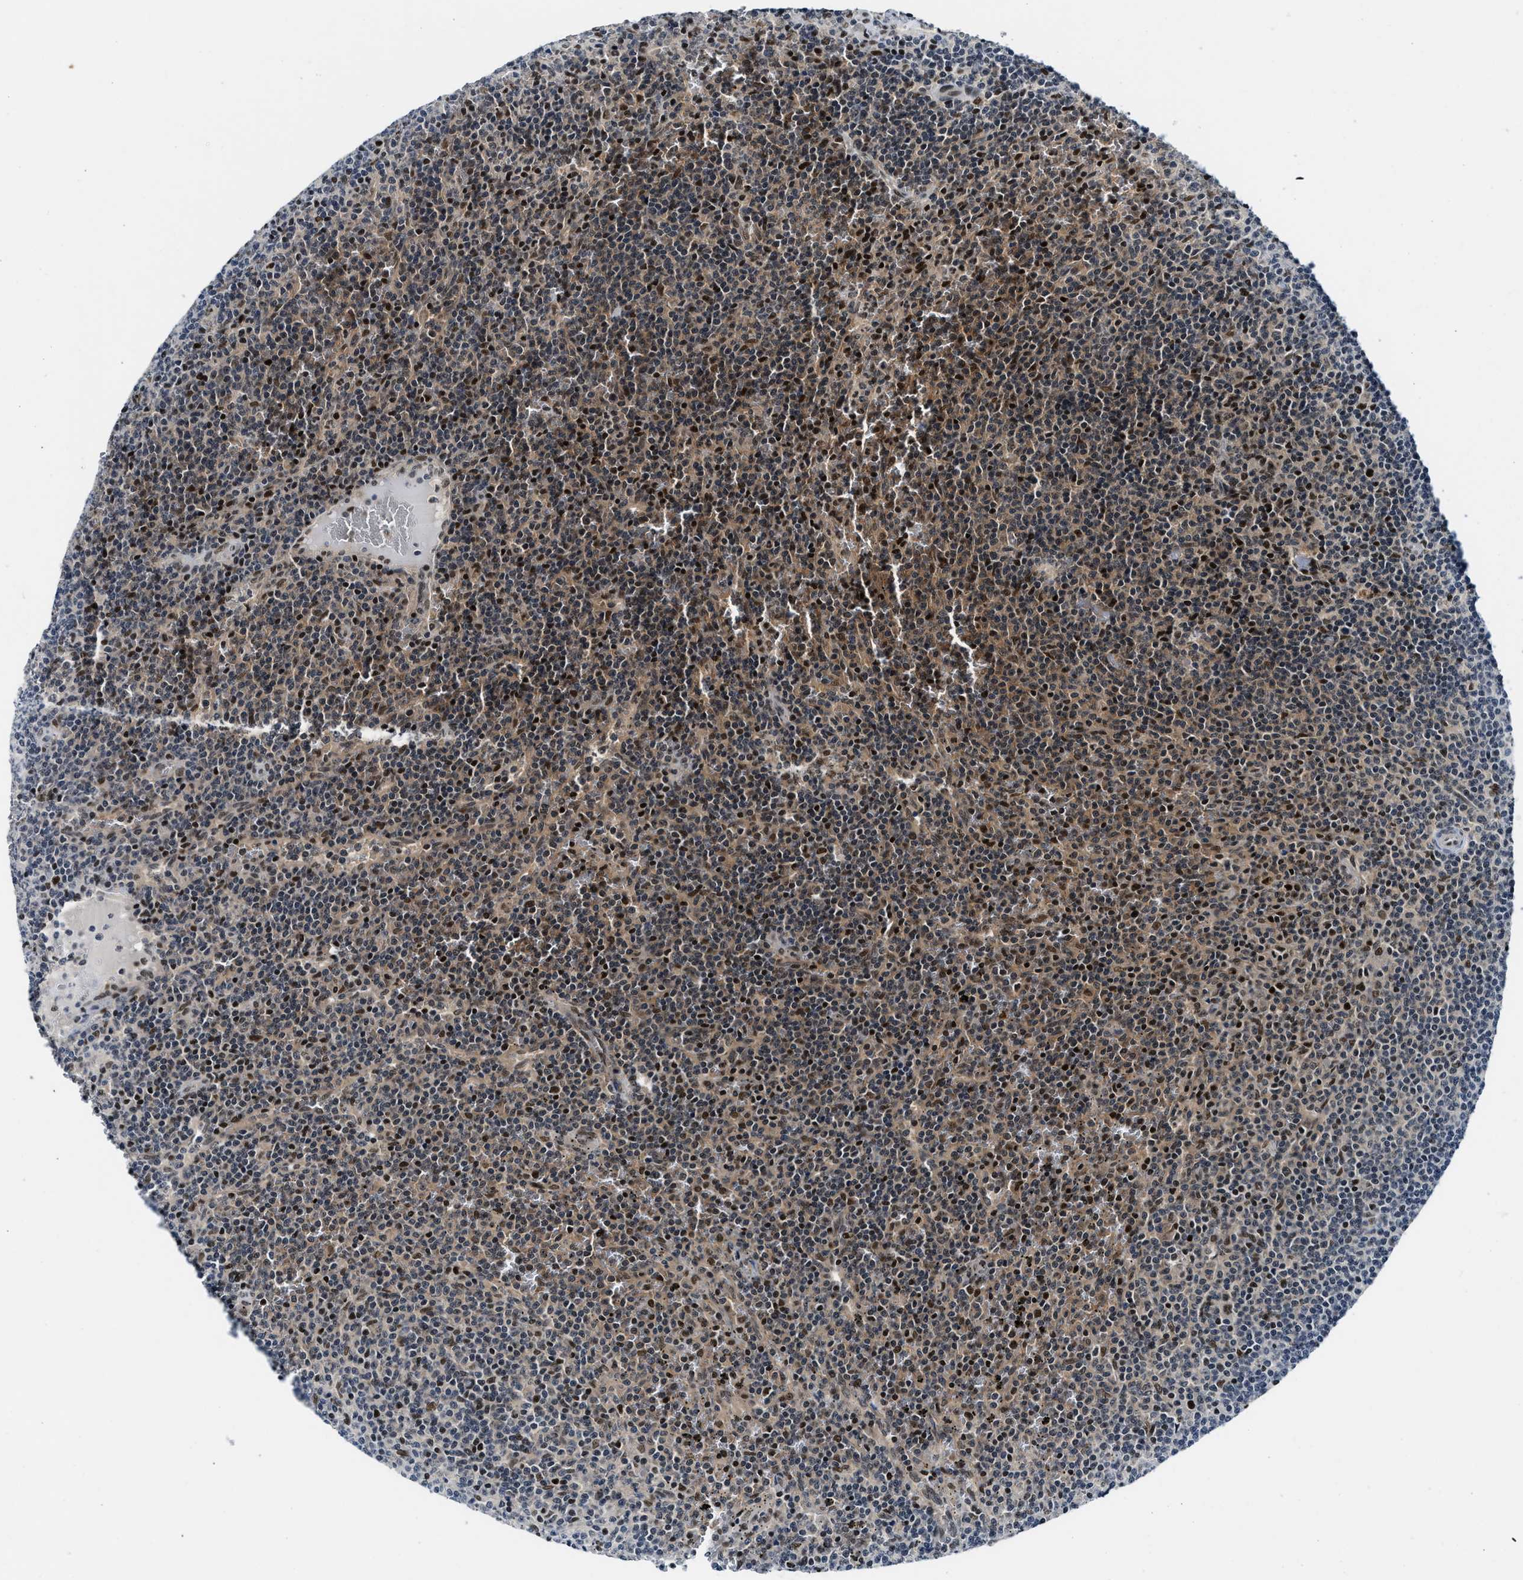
{"staining": {"intensity": "moderate", "quantity": "25%-75%", "location": "cytoplasmic/membranous,nuclear"}, "tissue": "lymphoma", "cell_type": "Tumor cells", "image_type": "cancer", "snomed": [{"axis": "morphology", "description": "Malignant lymphoma, non-Hodgkin's type, Low grade"}, {"axis": "topography", "description": "Spleen"}], "caption": "Malignant lymphoma, non-Hodgkin's type (low-grade) stained with a protein marker displays moderate staining in tumor cells.", "gene": "NCOA1", "patient": {"sex": "female", "age": 50}}